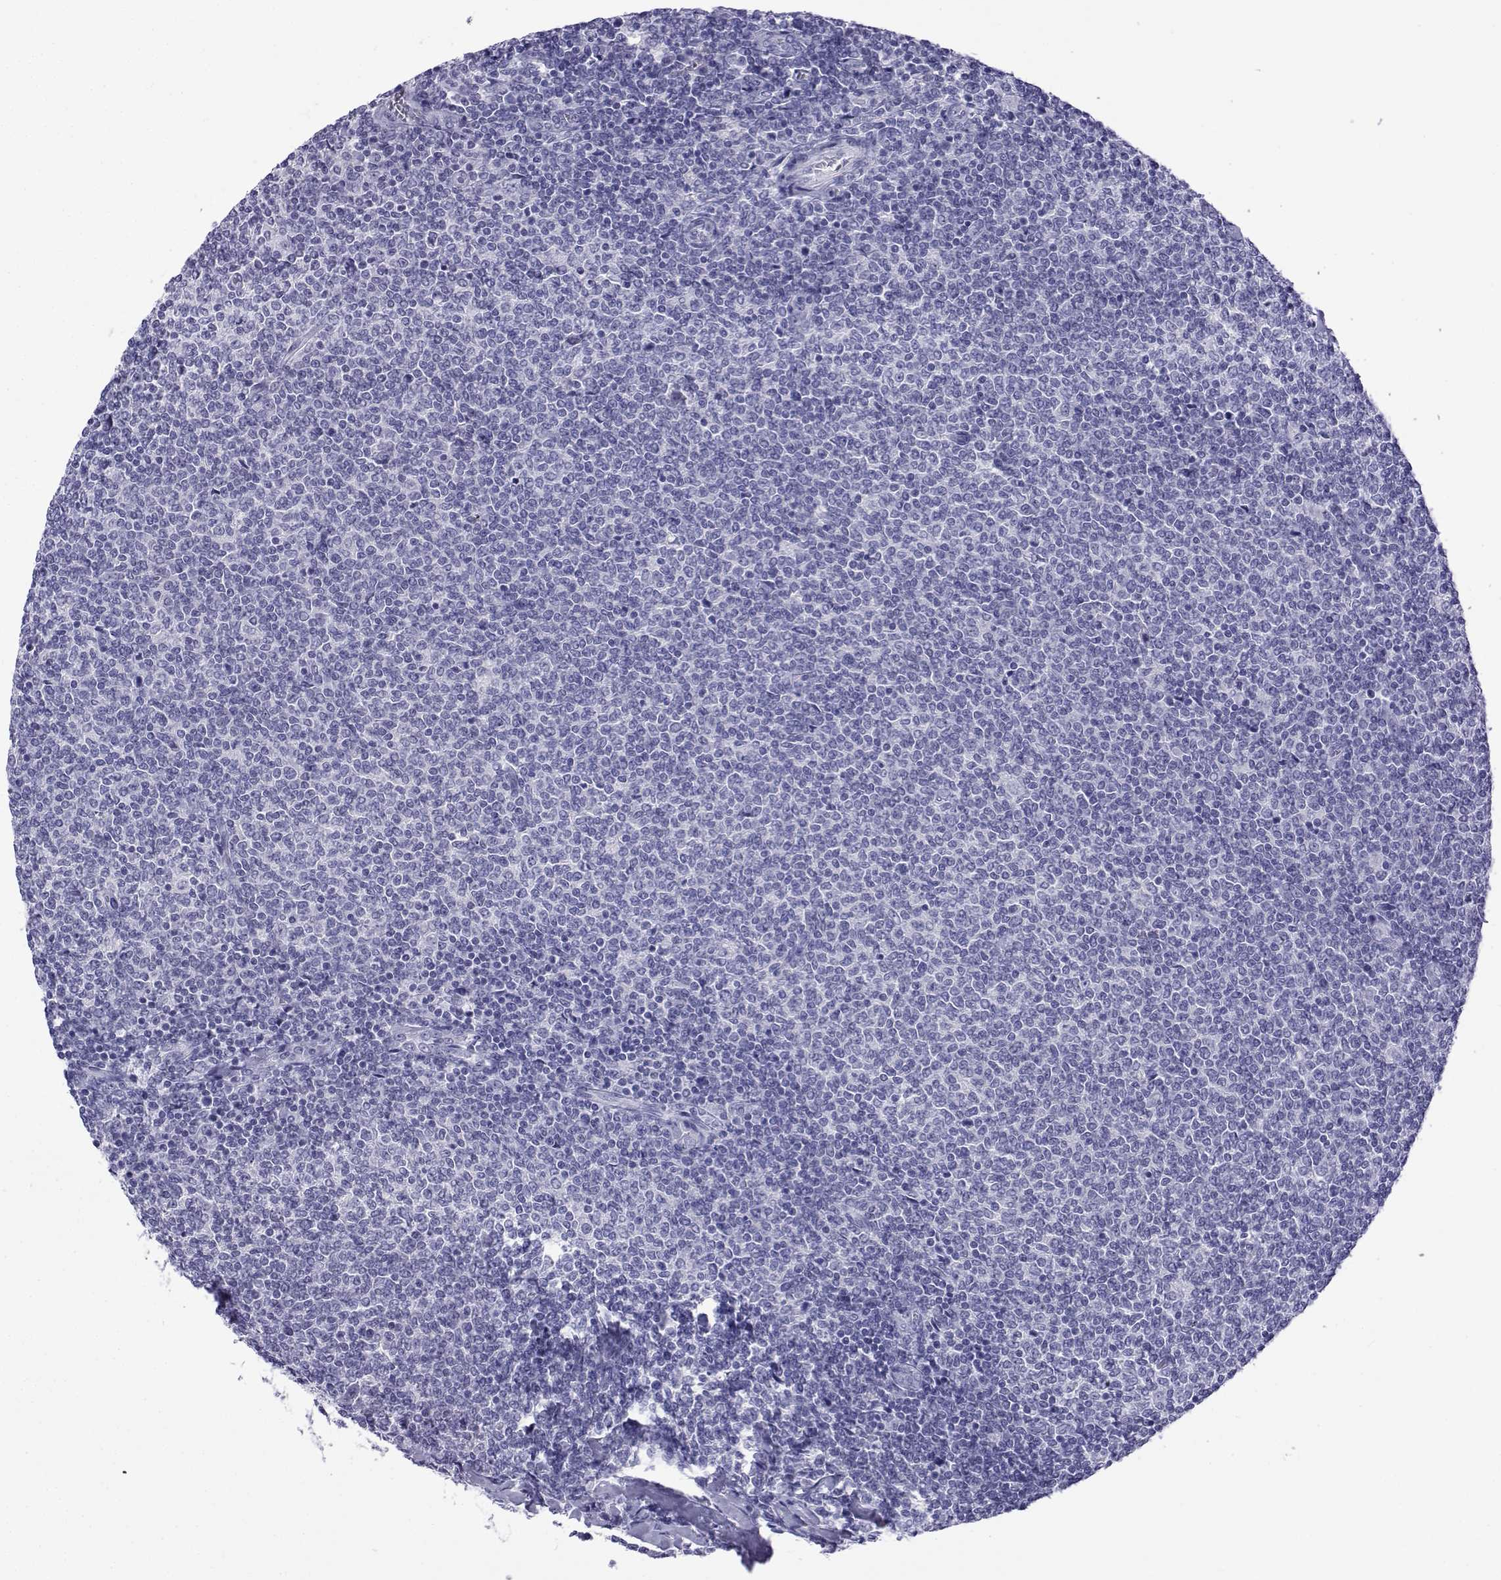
{"staining": {"intensity": "negative", "quantity": "none", "location": "none"}, "tissue": "lymphoma", "cell_type": "Tumor cells", "image_type": "cancer", "snomed": [{"axis": "morphology", "description": "Malignant lymphoma, non-Hodgkin's type, Low grade"}, {"axis": "topography", "description": "Lymph node"}], "caption": "There is no significant staining in tumor cells of lymphoma.", "gene": "ACTL7A", "patient": {"sex": "male", "age": 52}}